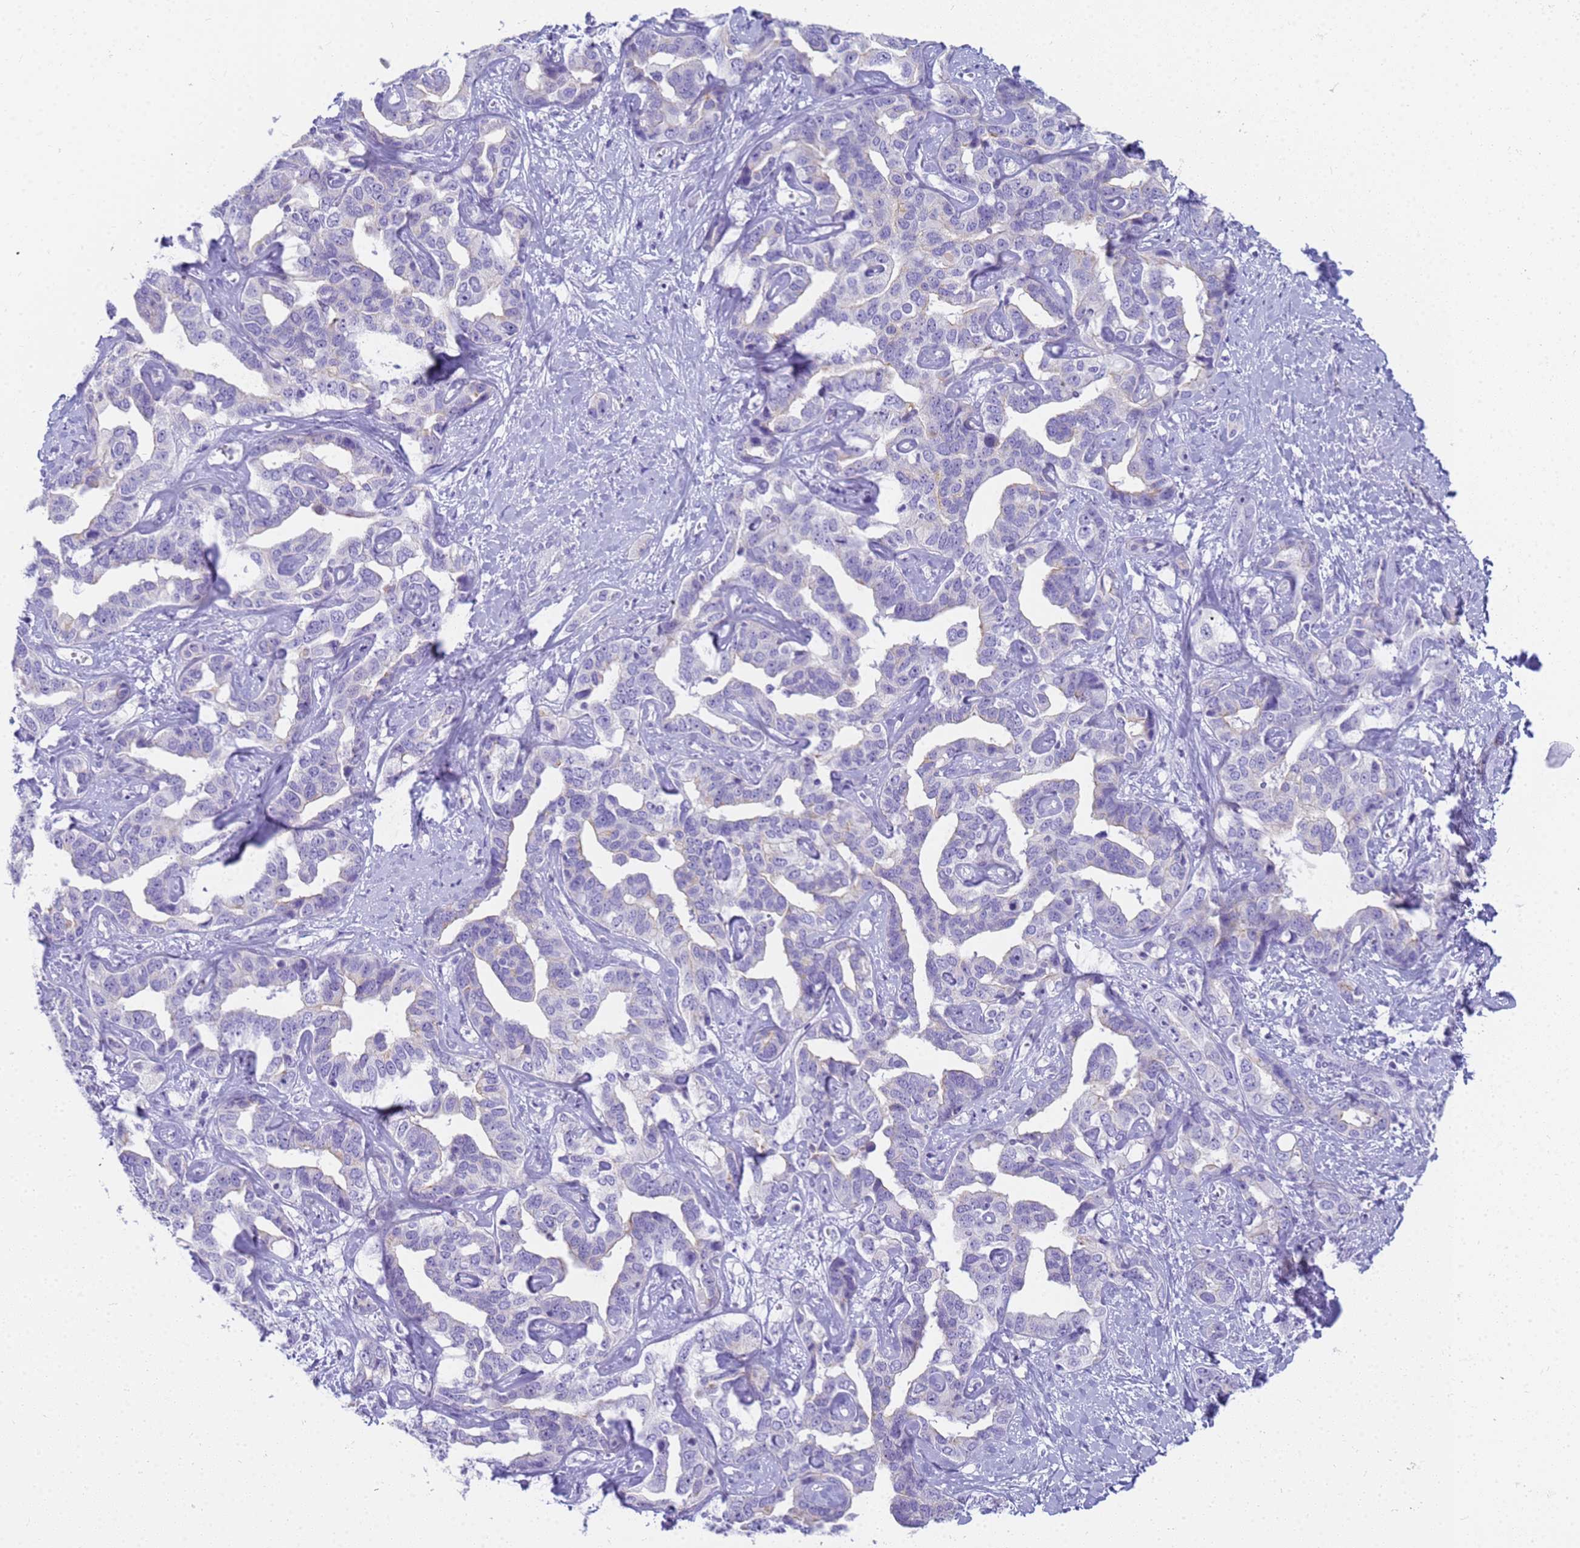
{"staining": {"intensity": "negative", "quantity": "none", "location": "none"}, "tissue": "liver cancer", "cell_type": "Tumor cells", "image_type": "cancer", "snomed": [{"axis": "morphology", "description": "Cholangiocarcinoma"}, {"axis": "topography", "description": "Liver"}], "caption": "IHC image of cholangiocarcinoma (liver) stained for a protein (brown), which displays no staining in tumor cells.", "gene": "RNASE2", "patient": {"sex": "male", "age": 59}}